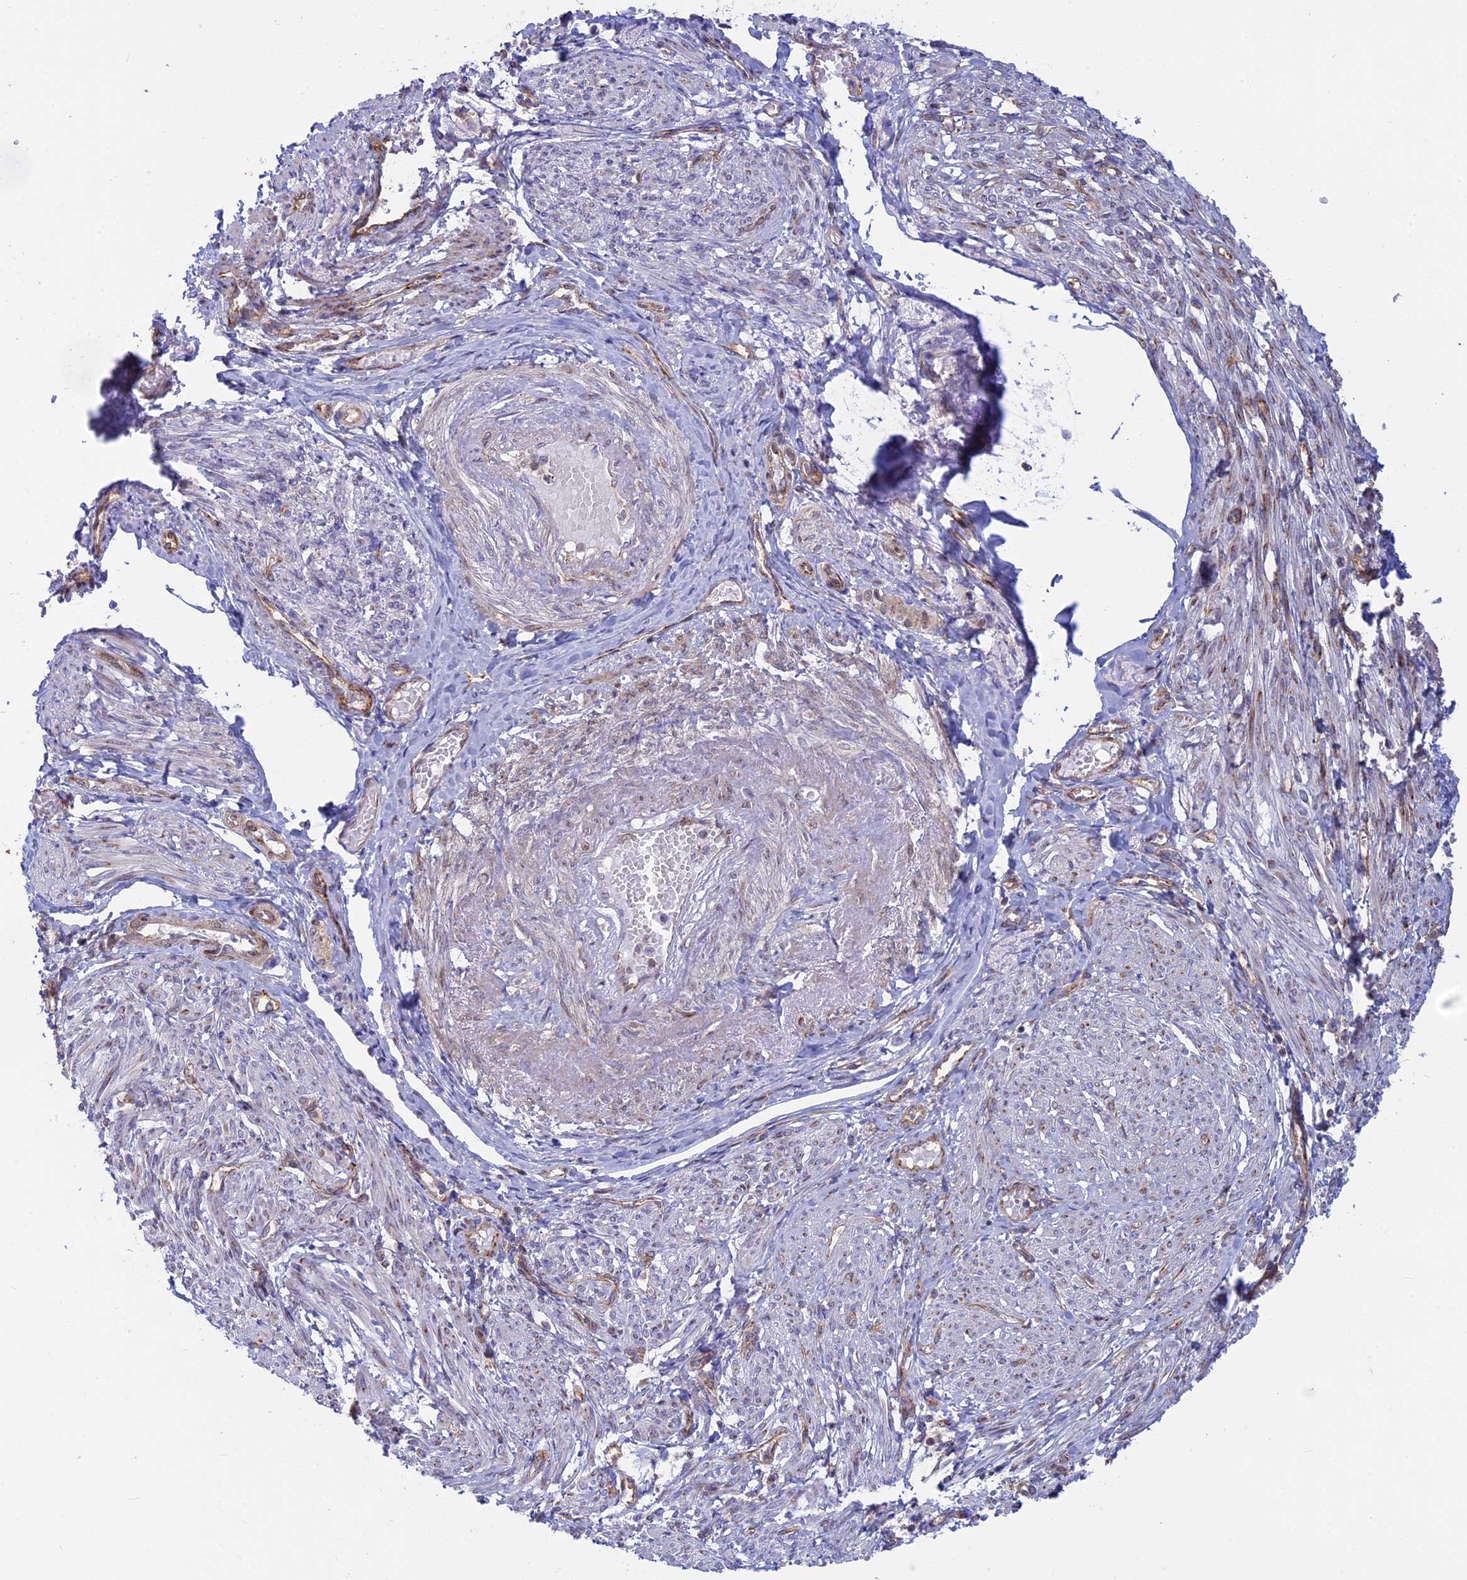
{"staining": {"intensity": "weak", "quantity": "<25%", "location": "cytoplasmic/membranous"}, "tissue": "smooth muscle", "cell_type": "Smooth muscle cells", "image_type": "normal", "snomed": [{"axis": "morphology", "description": "Normal tissue, NOS"}, {"axis": "topography", "description": "Smooth muscle"}], "caption": "Smooth muscle cells show no significant staining in benign smooth muscle. (DAB immunohistochemistry (IHC) visualized using brightfield microscopy, high magnification).", "gene": "CLINT1", "patient": {"sex": "female", "age": 39}}